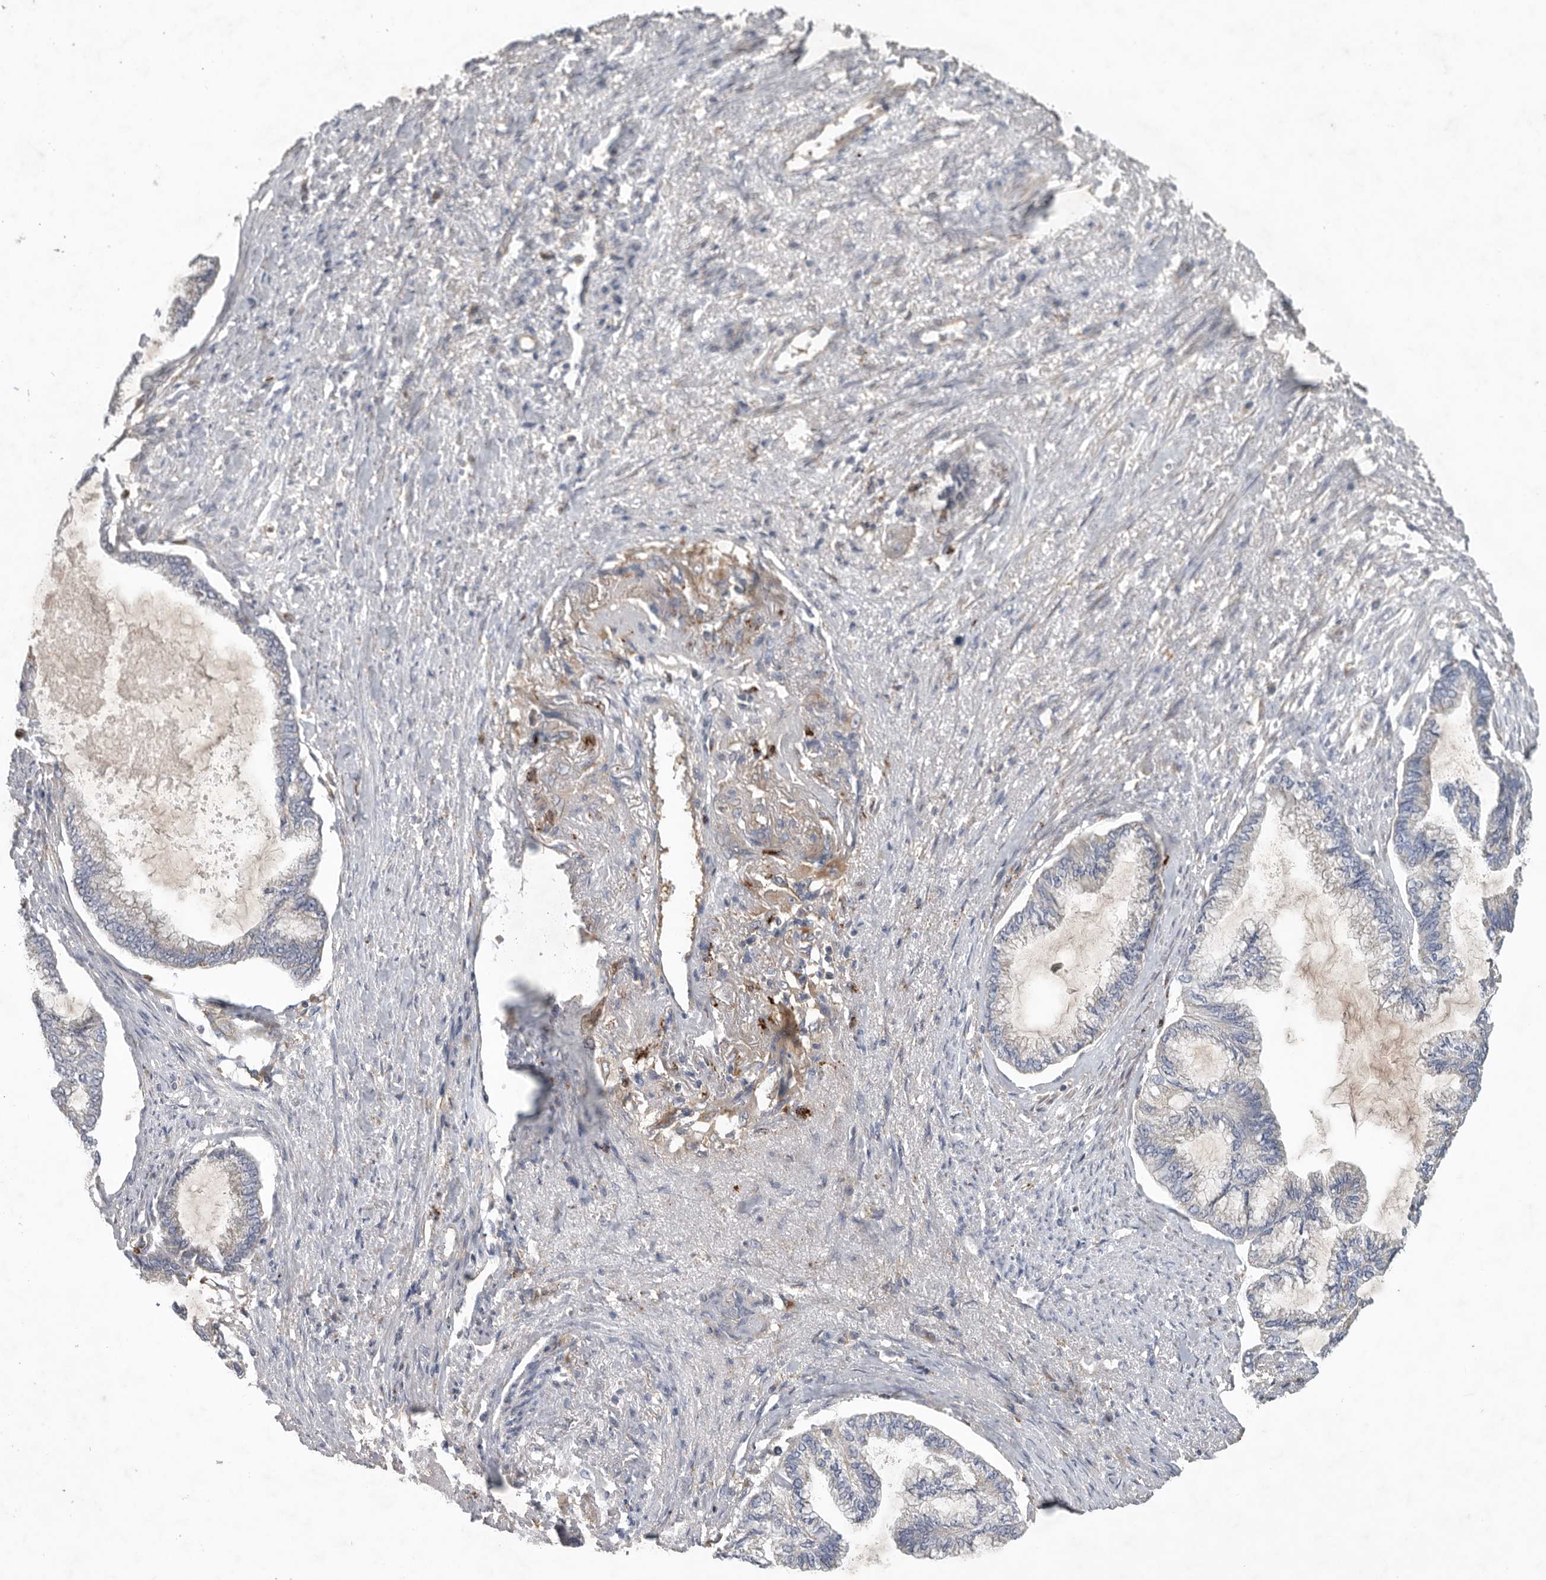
{"staining": {"intensity": "negative", "quantity": "none", "location": "none"}, "tissue": "endometrial cancer", "cell_type": "Tumor cells", "image_type": "cancer", "snomed": [{"axis": "morphology", "description": "Adenocarcinoma, NOS"}, {"axis": "topography", "description": "Endometrium"}], "caption": "Tumor cells are negative for protein expression in human endometrial adenocarcinoma.", "gene": "C1orf109", "patient": {"sex": "female", "age": 86}}